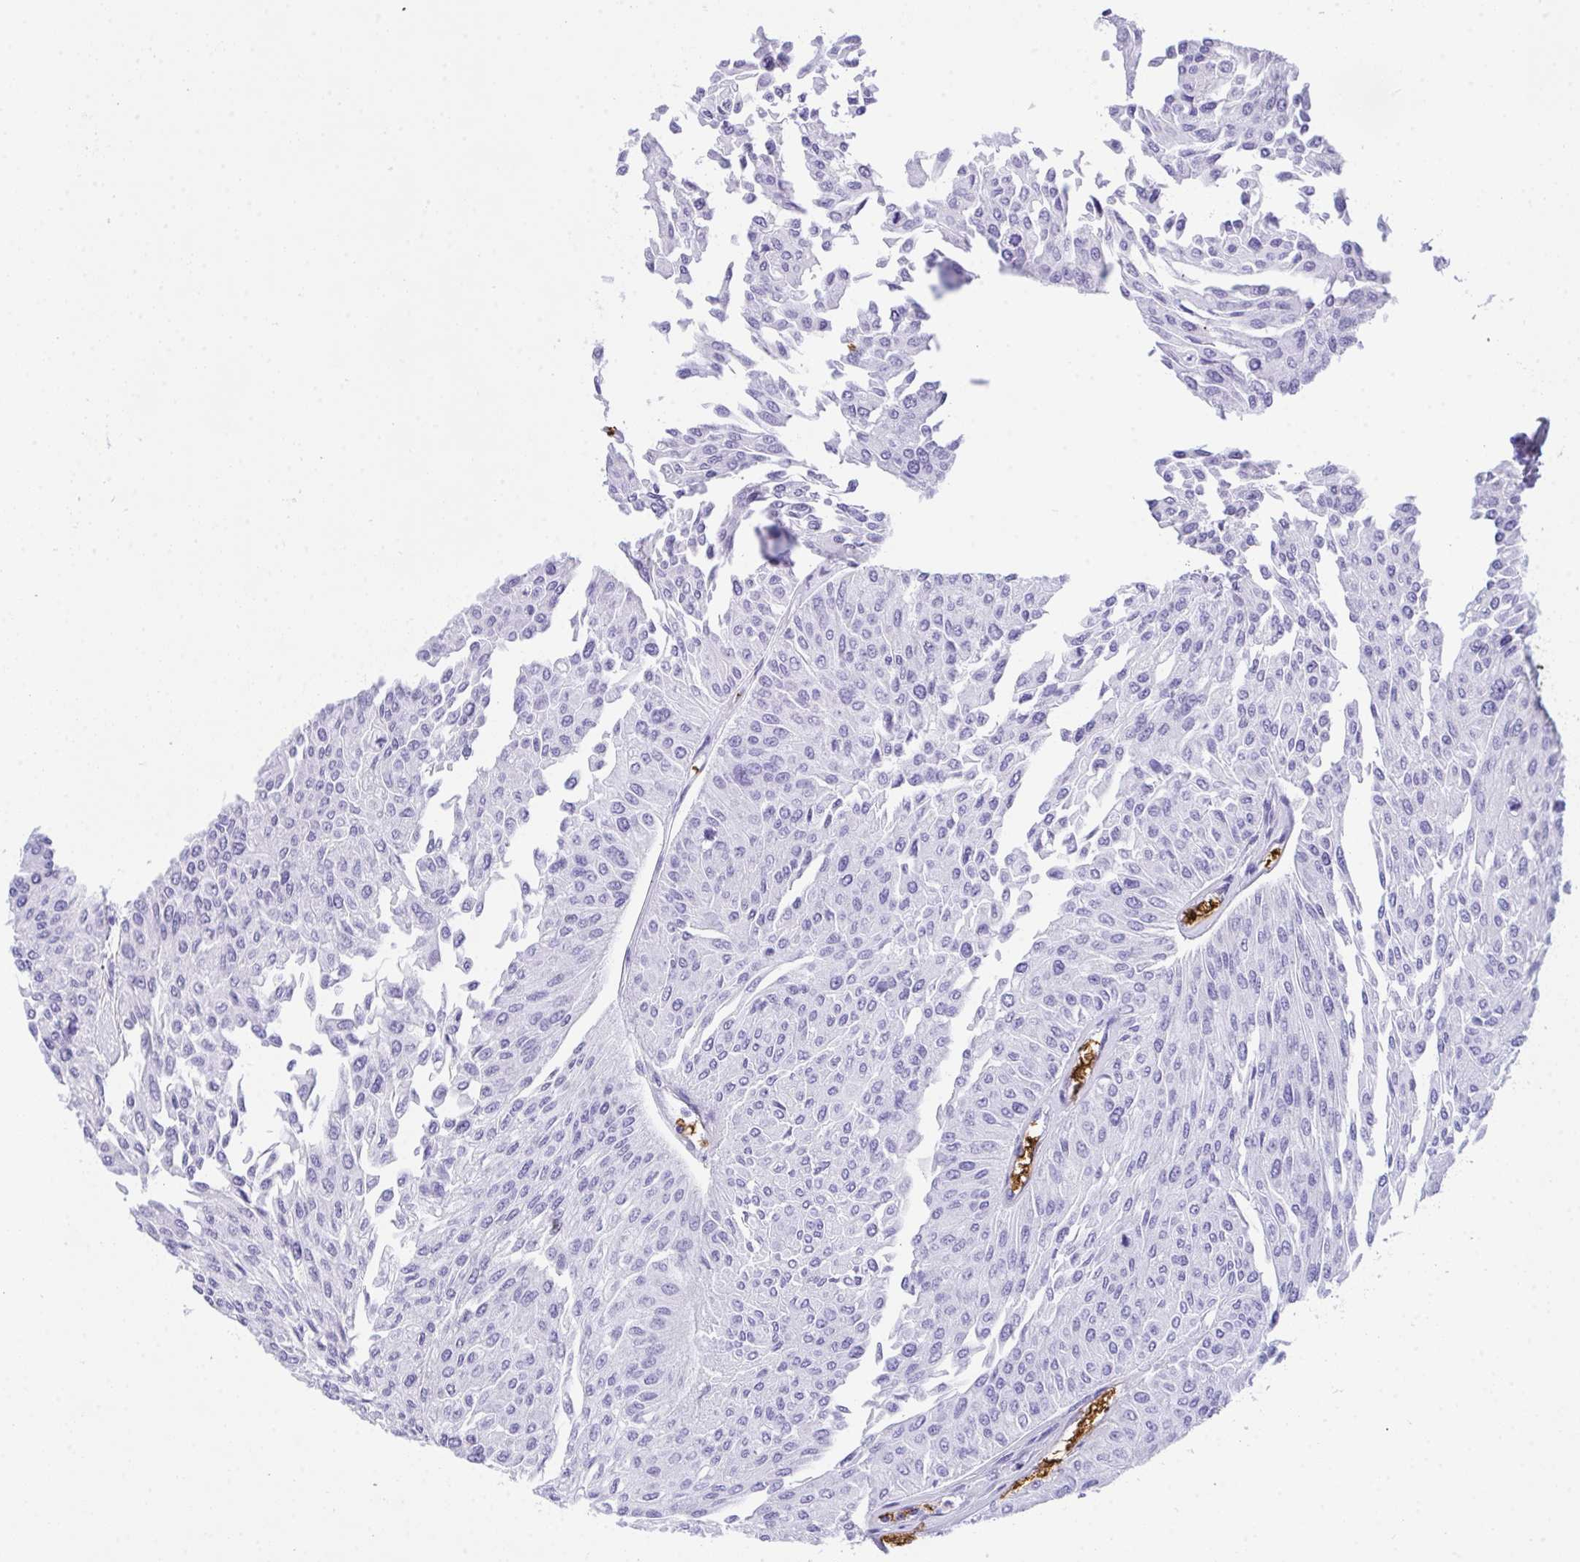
{"staining": {"intensity": "negative", "quantity": "none", "location": "none"}, "tissue": "urothelial cancer", "cell_type": "Tumor cells", "image_type": "cancer", "snomed": [{"axis": "morphology", "description": "Urothelial carcinoma, Low grade"}, {"axis": "topography", "description": "Urinary bladder"}], "caption": "Tumor cells are negative for protein expression in human urothelial cancer.", "gene": "ANK1", "patient": {"sex": "male", "age": 67}}